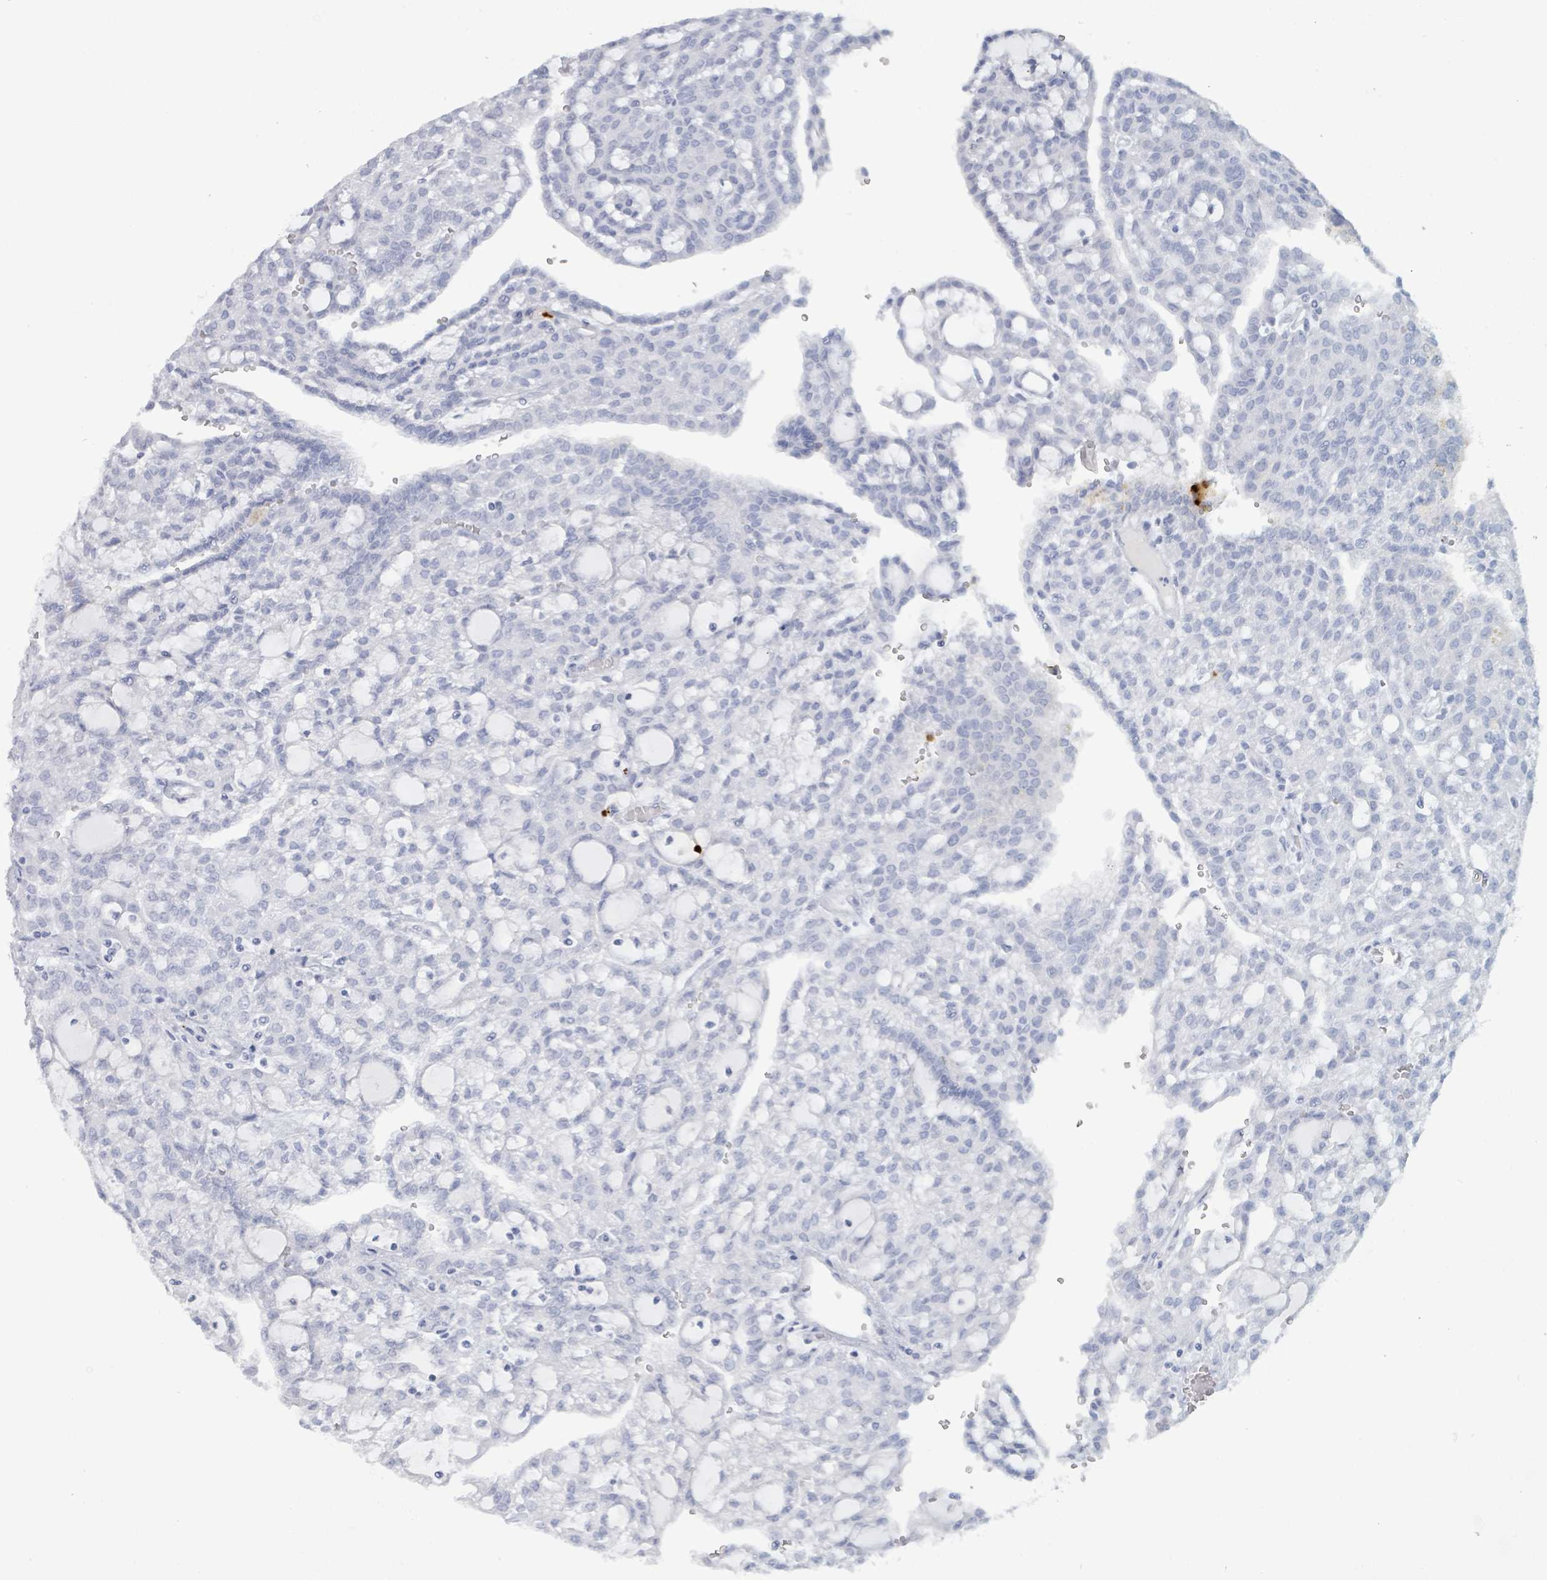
{"staining": {"intensity": "negative", "quantity": "none", "location": "none"}, "tissue": "renal cancer", "cell_type": "Tumor cells", "image_type": "cancer", "snomed": [{"axis": "morphology", "description": "Adenocarcinoma, NOS"}, {"axis": "topography", "description": "Kidney"}], "caption": "The immunohistochemistry (IHC) photomicrograph has no significant staining in tumor cells of renal cancer (adenocarcinoma) tissue.", "gene": "DEFA4", "patient": {"sex": "male", "age": 63}}